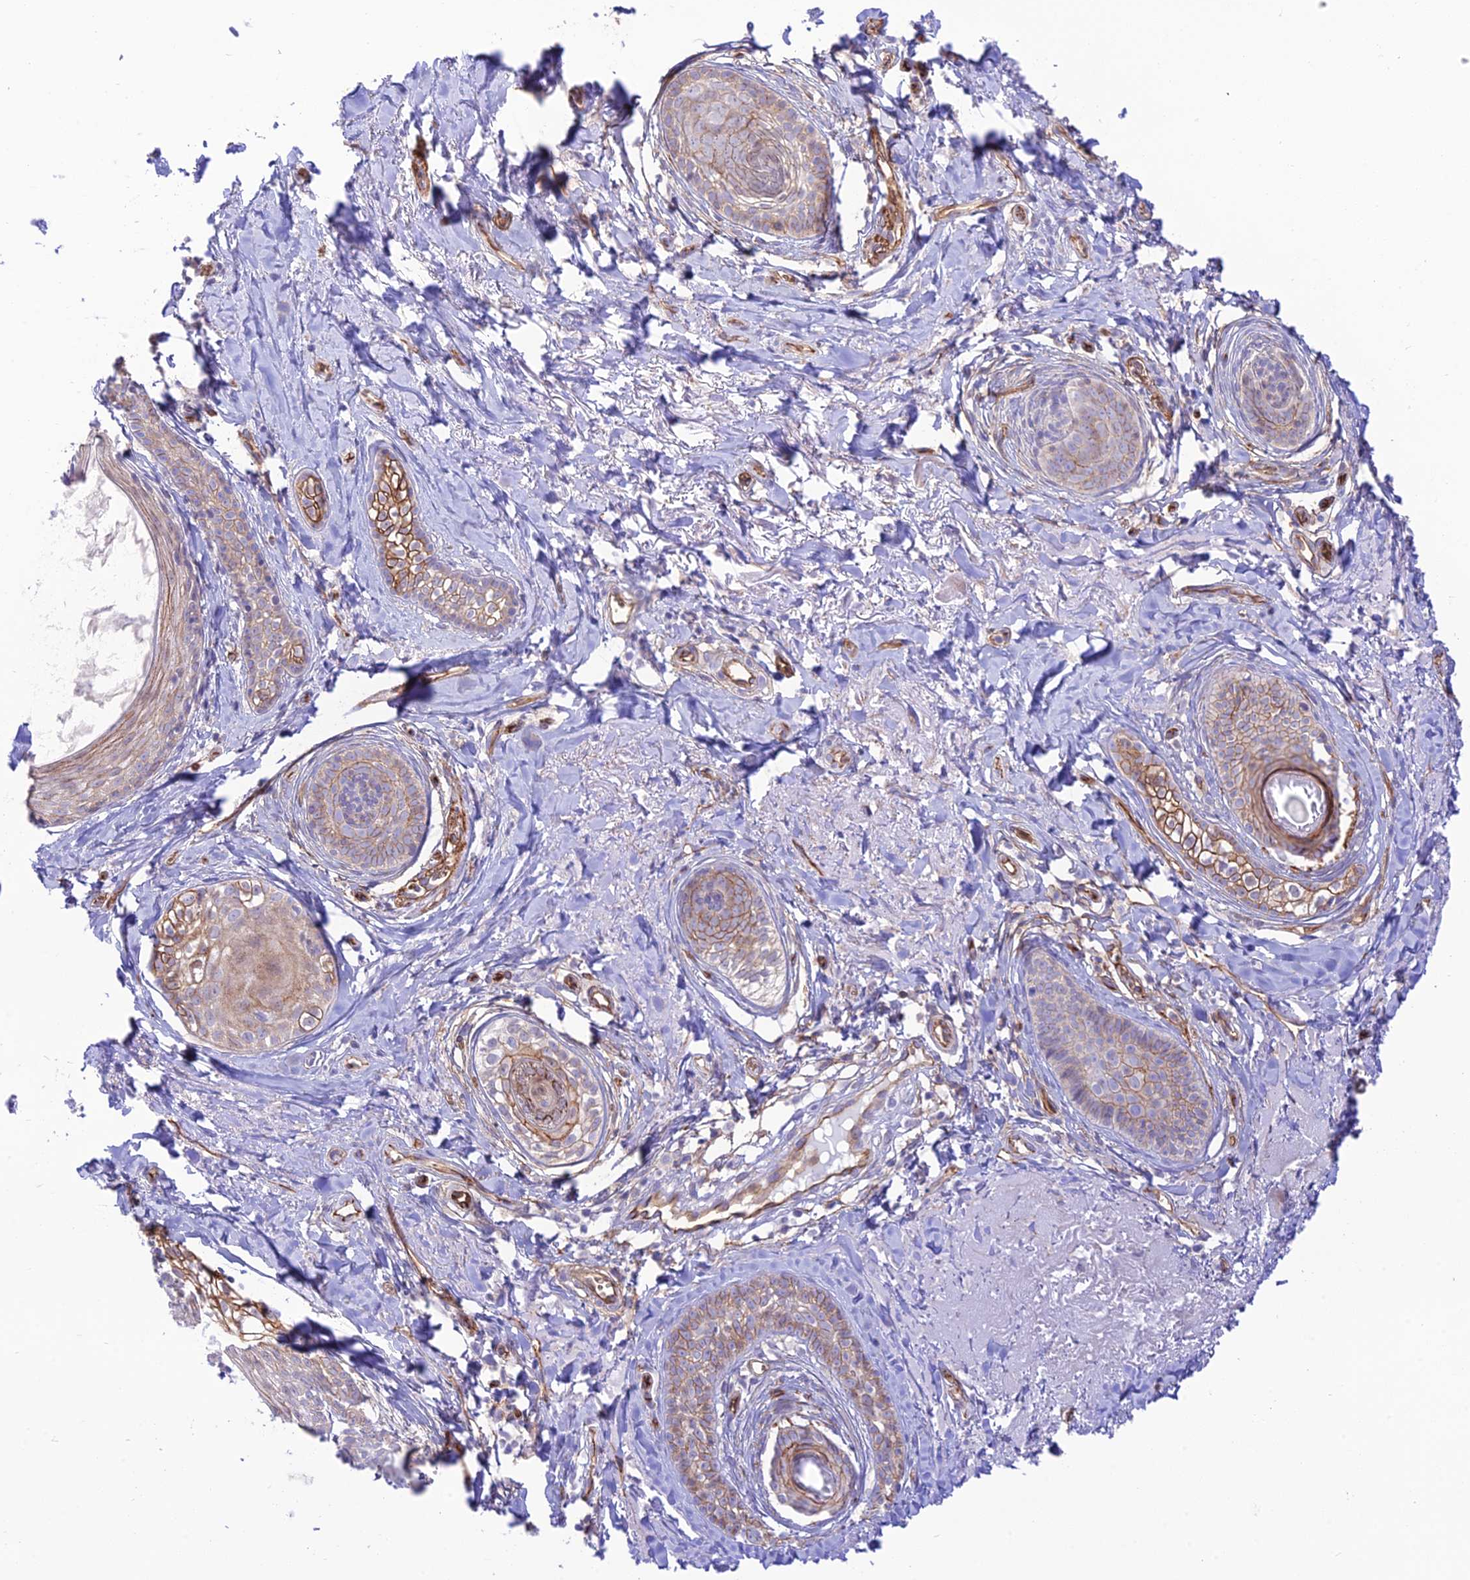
{"staining": {"intensity": "moderate", "quantity": "<25%", "location": "cytoplasmic/membranous"}, "tissue": "skin cancer", "cell_type": "Tumor cells", "image_type": "cancer", "snomed": [{"axis": "morphology", "description": "Basal cell carcinoma"}, {"axis": "topography", "description": "Skin"}], "caption": "Human basal cell carcinoma (skin) stained with a protein marker reveals moderate staining in tumor cells.", "gene": "YPEL5", "patient": {"sex": "female", "age": 76}}